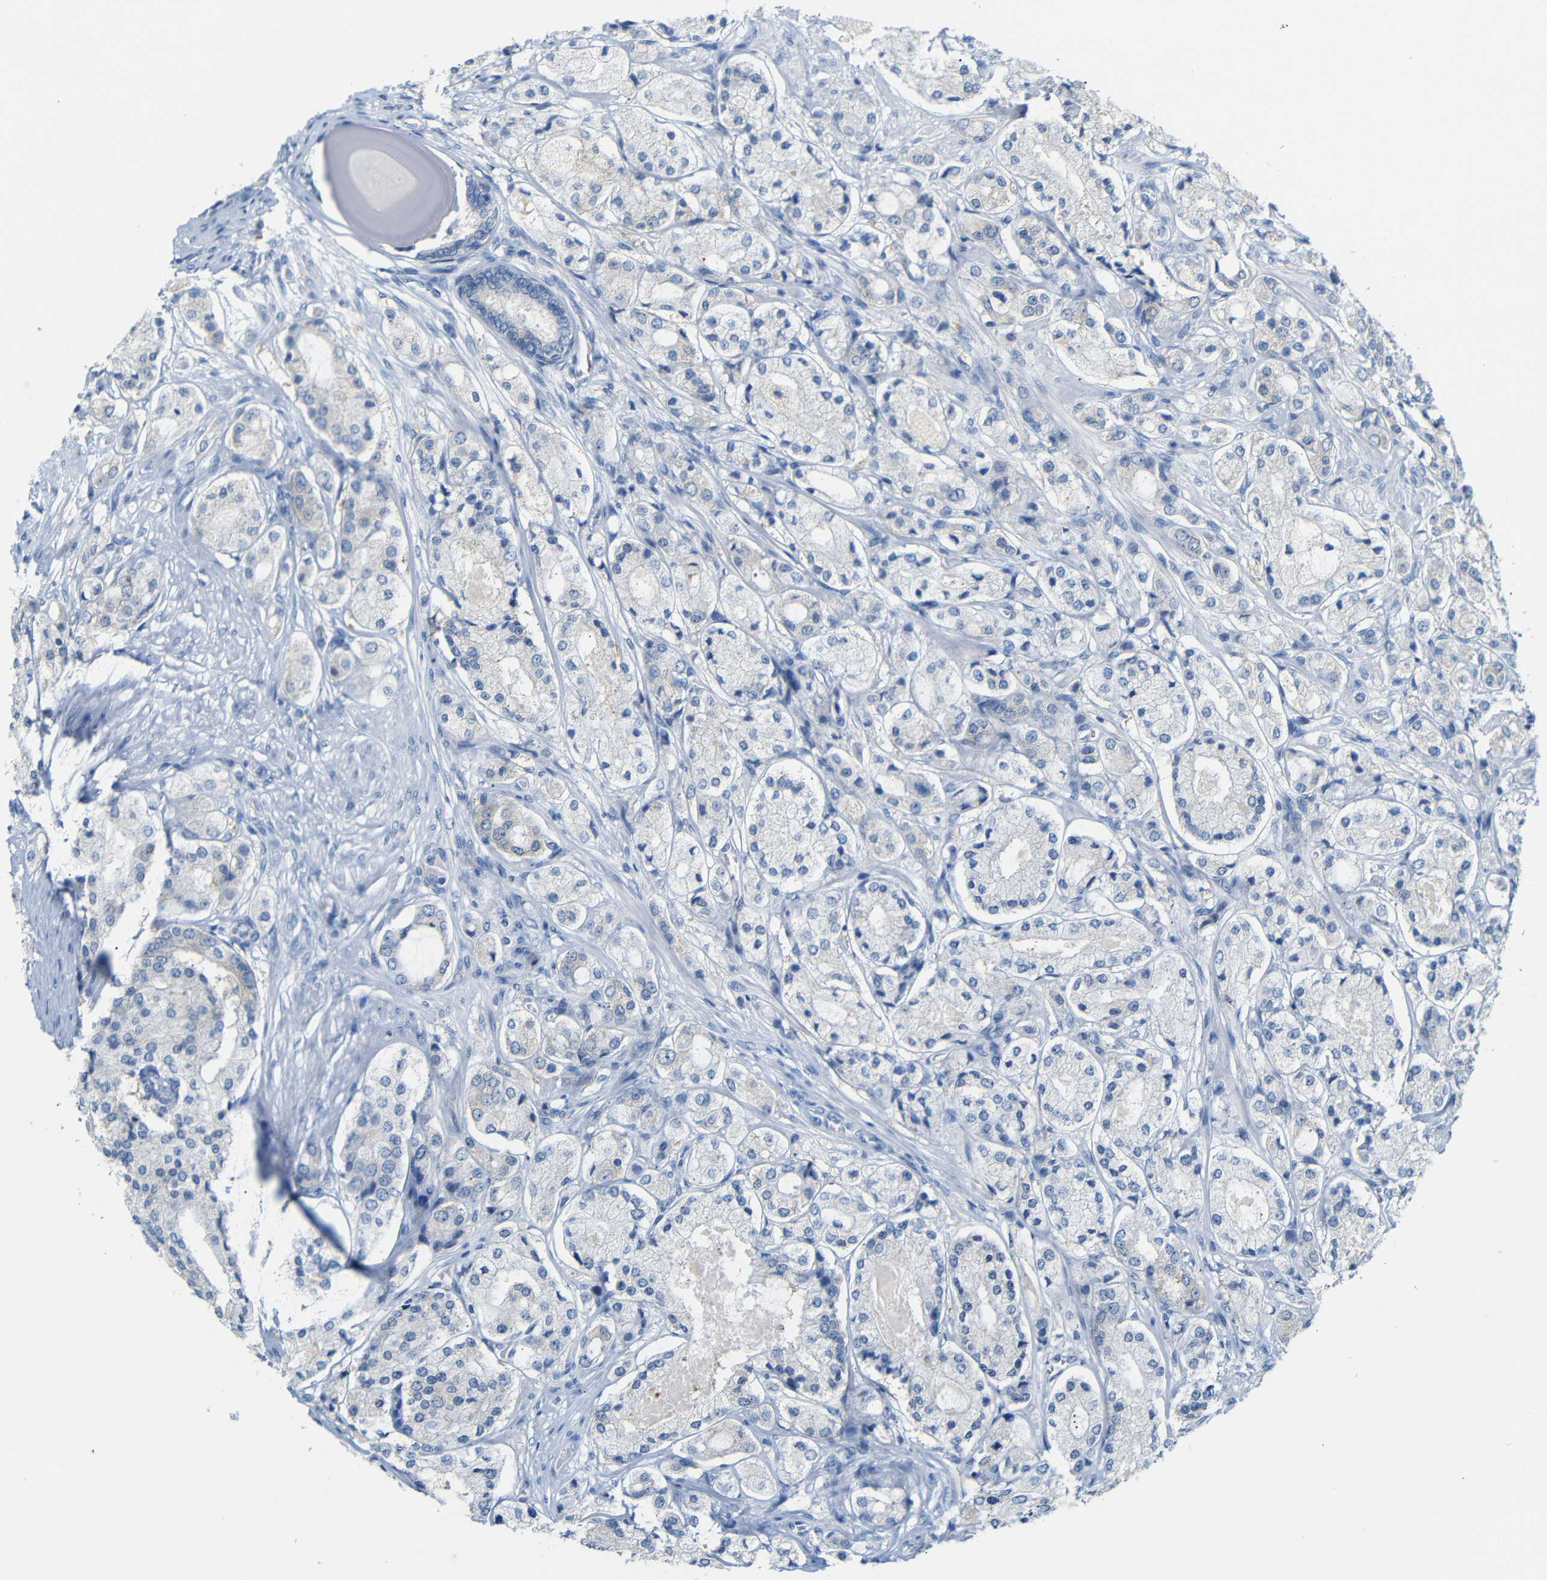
{"staining": {"intensity": "negative", "quantity": "none", "location": "none"}, "tissue": "prostate cancer", "cell_type": "Tumor cells", "image_type": "cancer", "snomed": [{"axis": "morphology", "description": "Adenocarcinoma, High grade"}, {"axis": "topography", "description": "Prostate"}], "caption": "Immunohistochemistry histopathology image of neoplastic tissue: prostate high-grade adenocarcinoma stained with DAB displays no significant protein expression in tumor cells.", "gene": "FCRL1", "patient": {"sex": "male", "age": 65}}